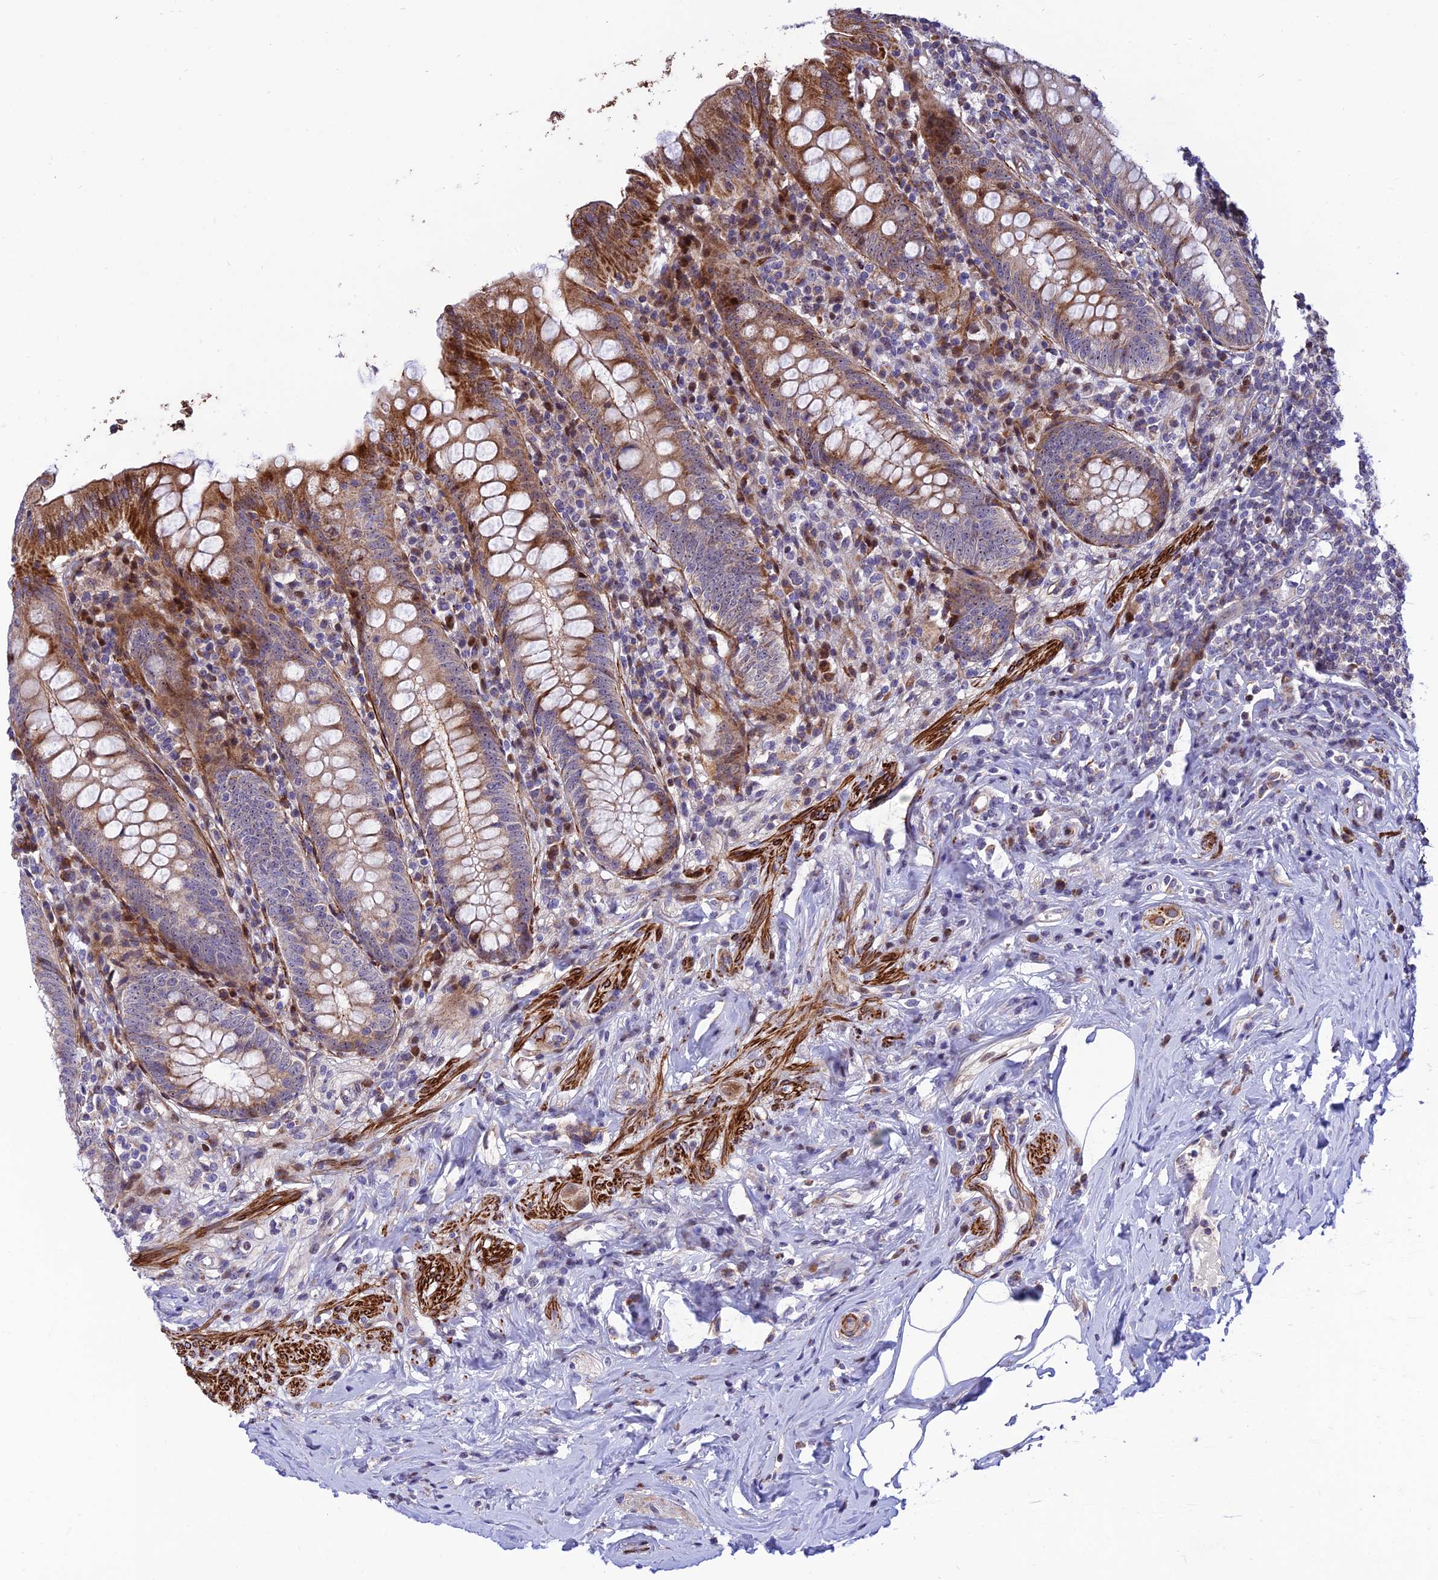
{"staining": {"intensity": "strong", "quantity": "25%-75%", "location": "cytoplasmic/membranous"}, "tissue": "appendix", "cell_type": "Glandular cells", "image_type": "normal", "snomed": [{"axis": "morphology", "description": "Normal tissue, NOS"}, {"axis": "topography", "description": "Appendix"}], "caption": "Immunohistochemistry image of normal appendix: human appendix stained using immunohistochemistry (IHC) shows high levels of strong protein expression localized specifically in the cytoplasmic/membranous of glandular cells, appearing as a cytoplasmic/membranous brown color.", "gene": "KBTBD7", "patient": {"sex": "female", "age": 54}}